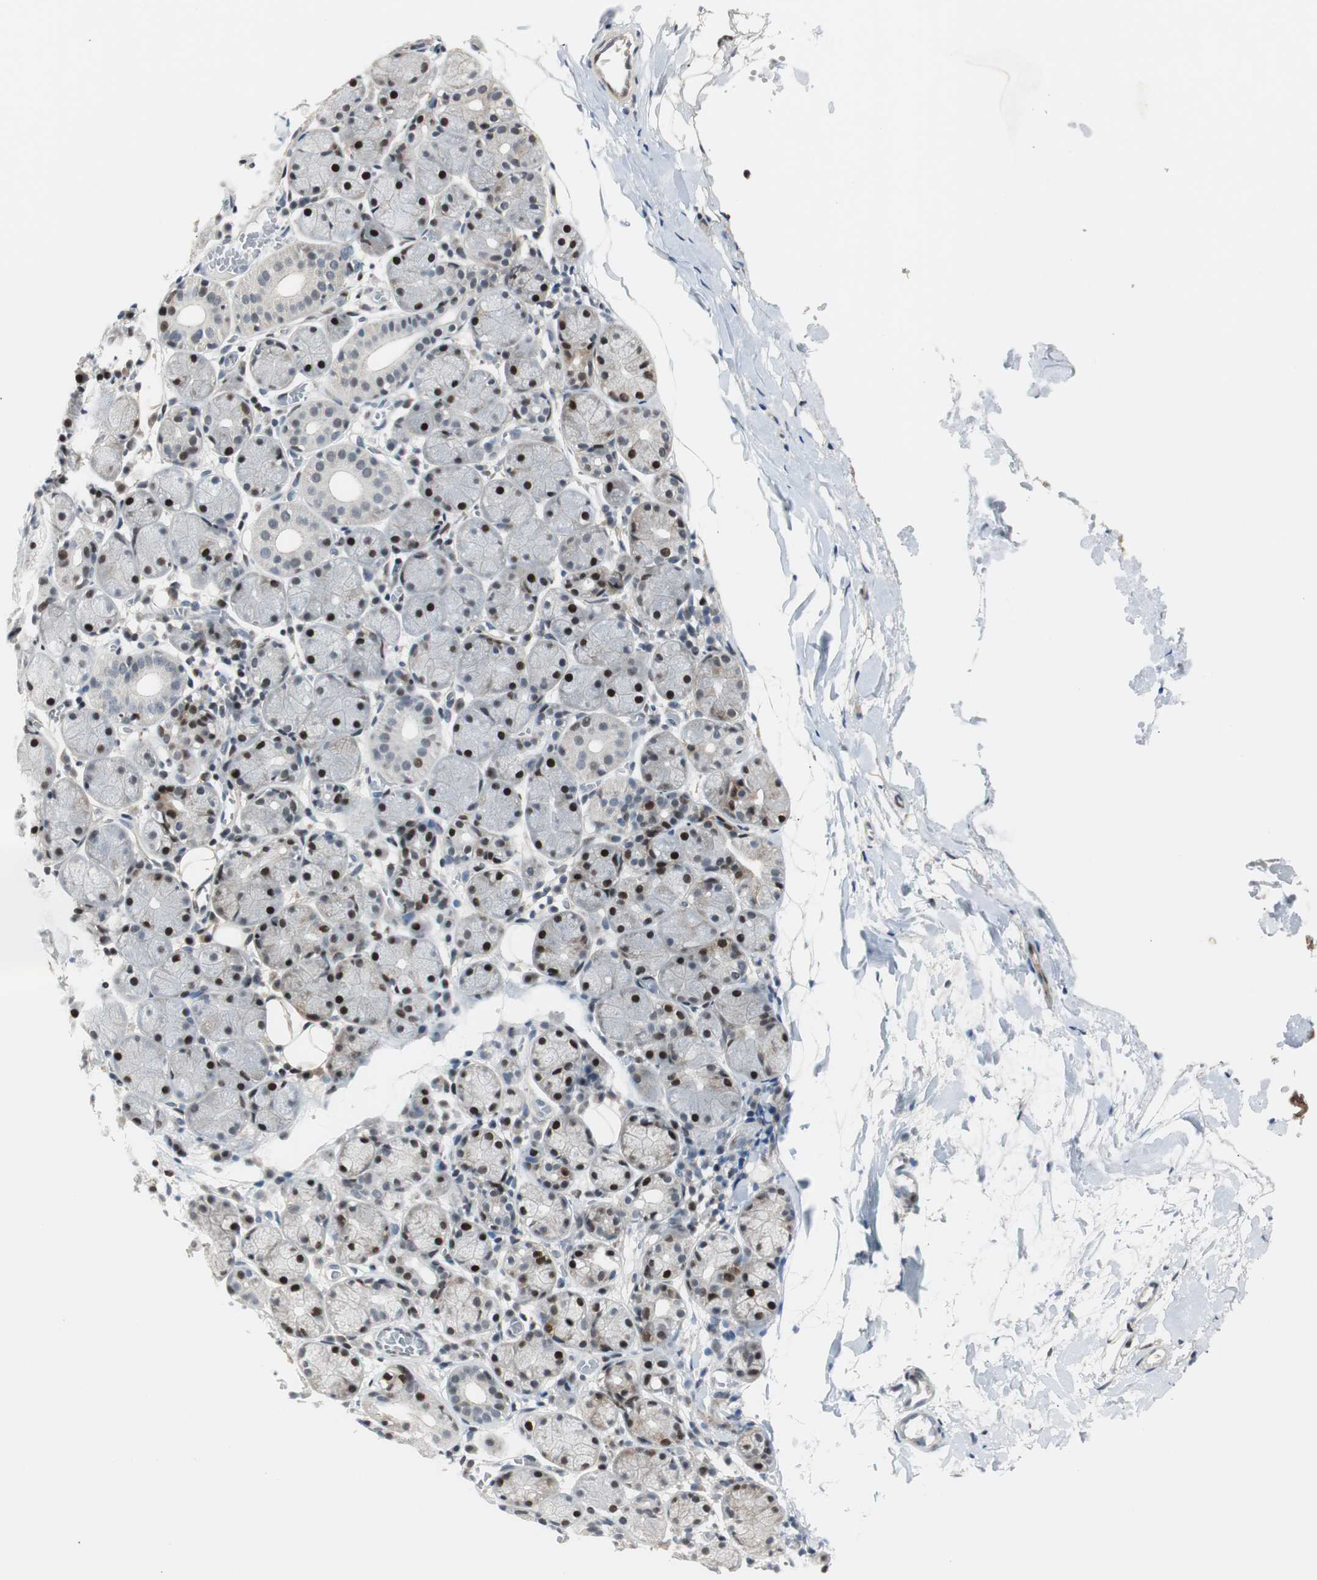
{"staining": {"intensity": "strong", "quantity": "25%-75%", "location": "nuclear"}, "tissue": "salivary gland", "cell_type": "Glandular cells", "image_type": "normal", "snomed": [{"axis": "morphology", "description": "Normal tissue, NOS"}, {"axis": "topography", "description": "Salivary gland"}], "caption": "A histopathology image of human salivary gland stained for a protein exhibits strong nuclear brown staining in glandular cells. The staining is performed using DAB brown chromogen to label protein expression. The nuclei are counter-stained blue using hematoxylin.", "gene": "RAD1", "patient": {"sex": "female", "age": 24}}